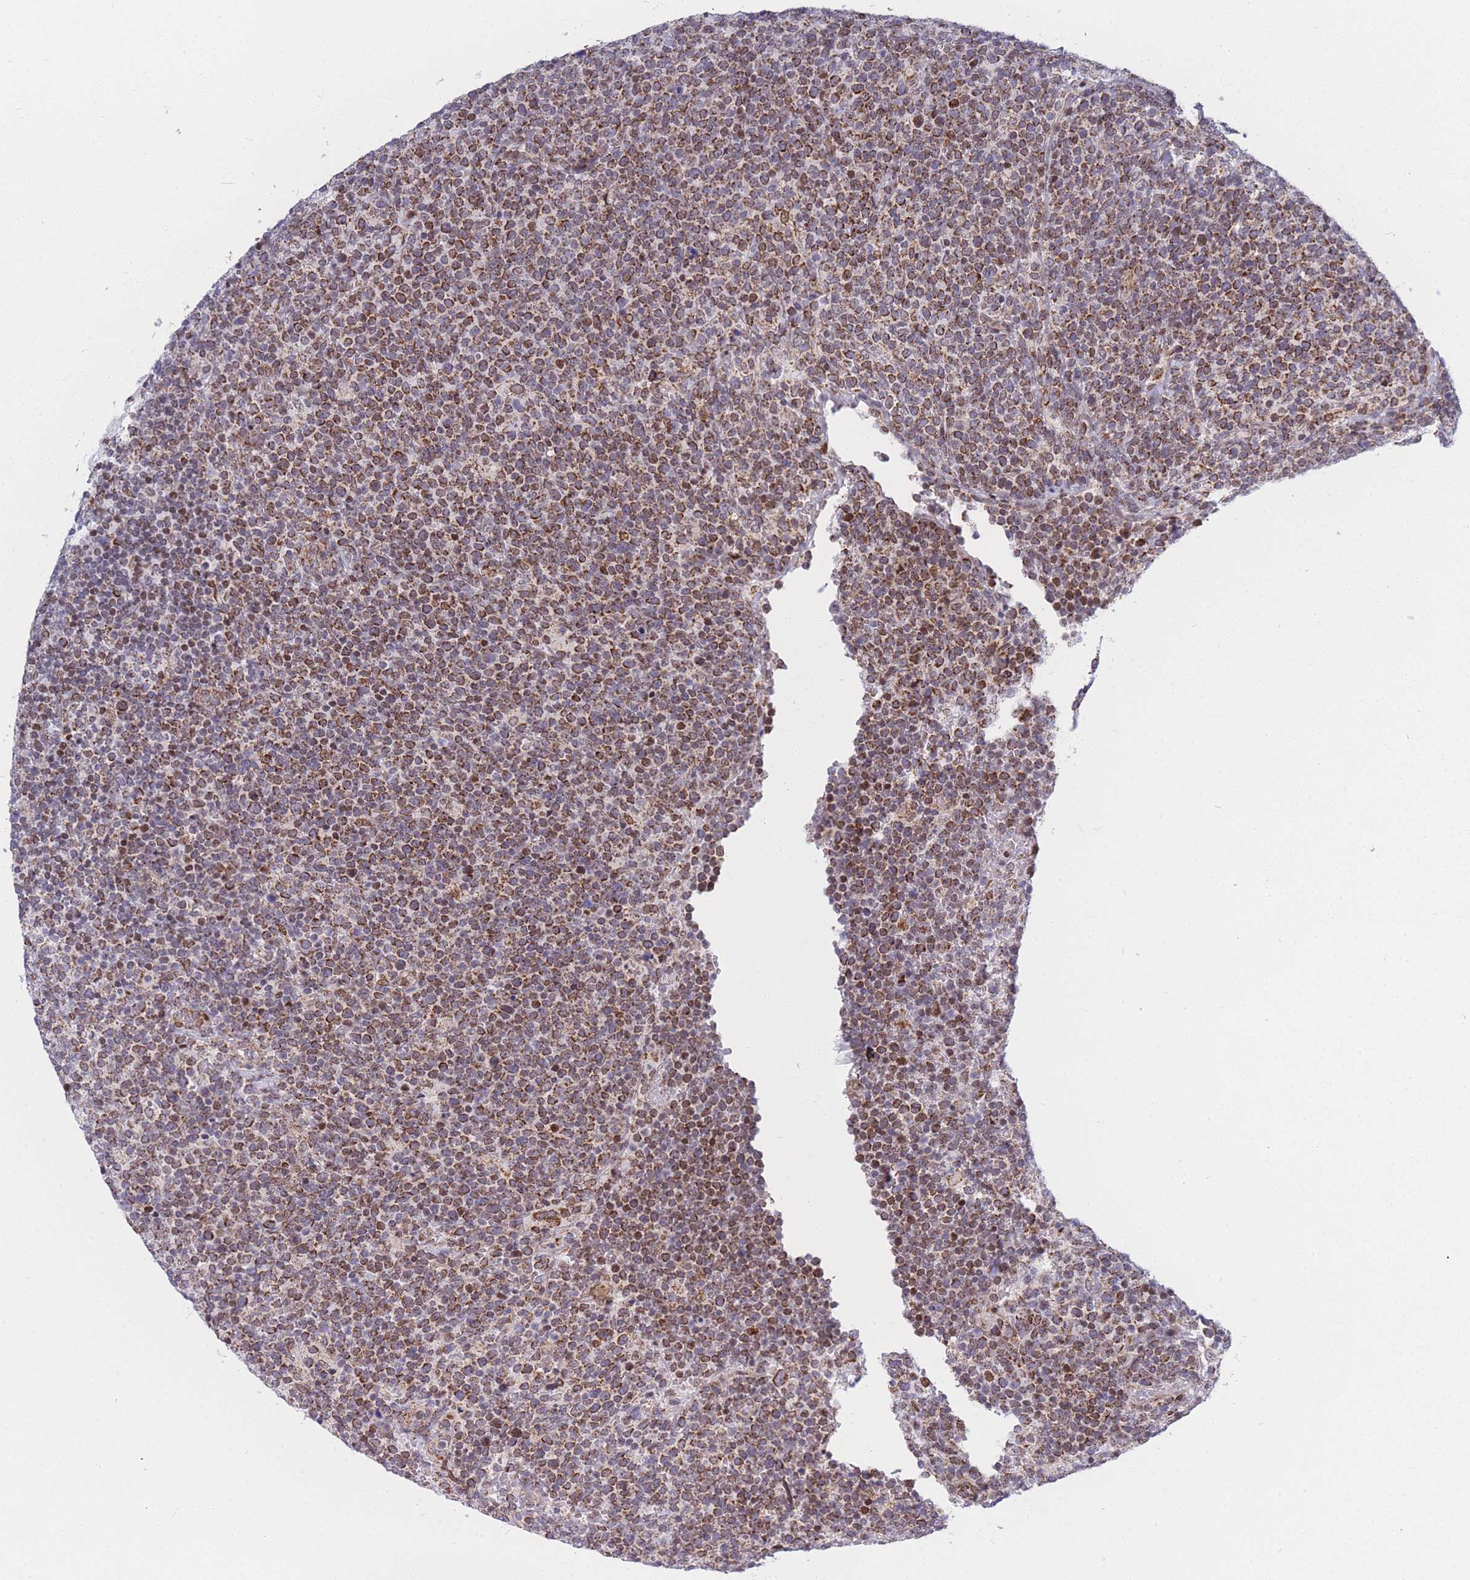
{"staining": {"intensity": "strong", "quantity": ">75%", "location": "cytoplasmic/membranous"}, "tissue": "lymphoma", "cell_type": "Tumor cells", "image_type": "cancer", "snomed": [{"axis": "morphology", "description": "Malignant lymphoma, non-Hodgkin's type, High grade"}, {"axis": "topography", "description": "Lymph node"}], "caption": "A histopathology image showing strong cytoplasmic/membranous staining in approximately >75% of tumor cells in malignant lymphoma, non-Hodgkin's type (high-grade), as visualized by brown immunohistochemical staining.", "gene": "MOB4", "patient": {"sex": "male", "age": 61}}